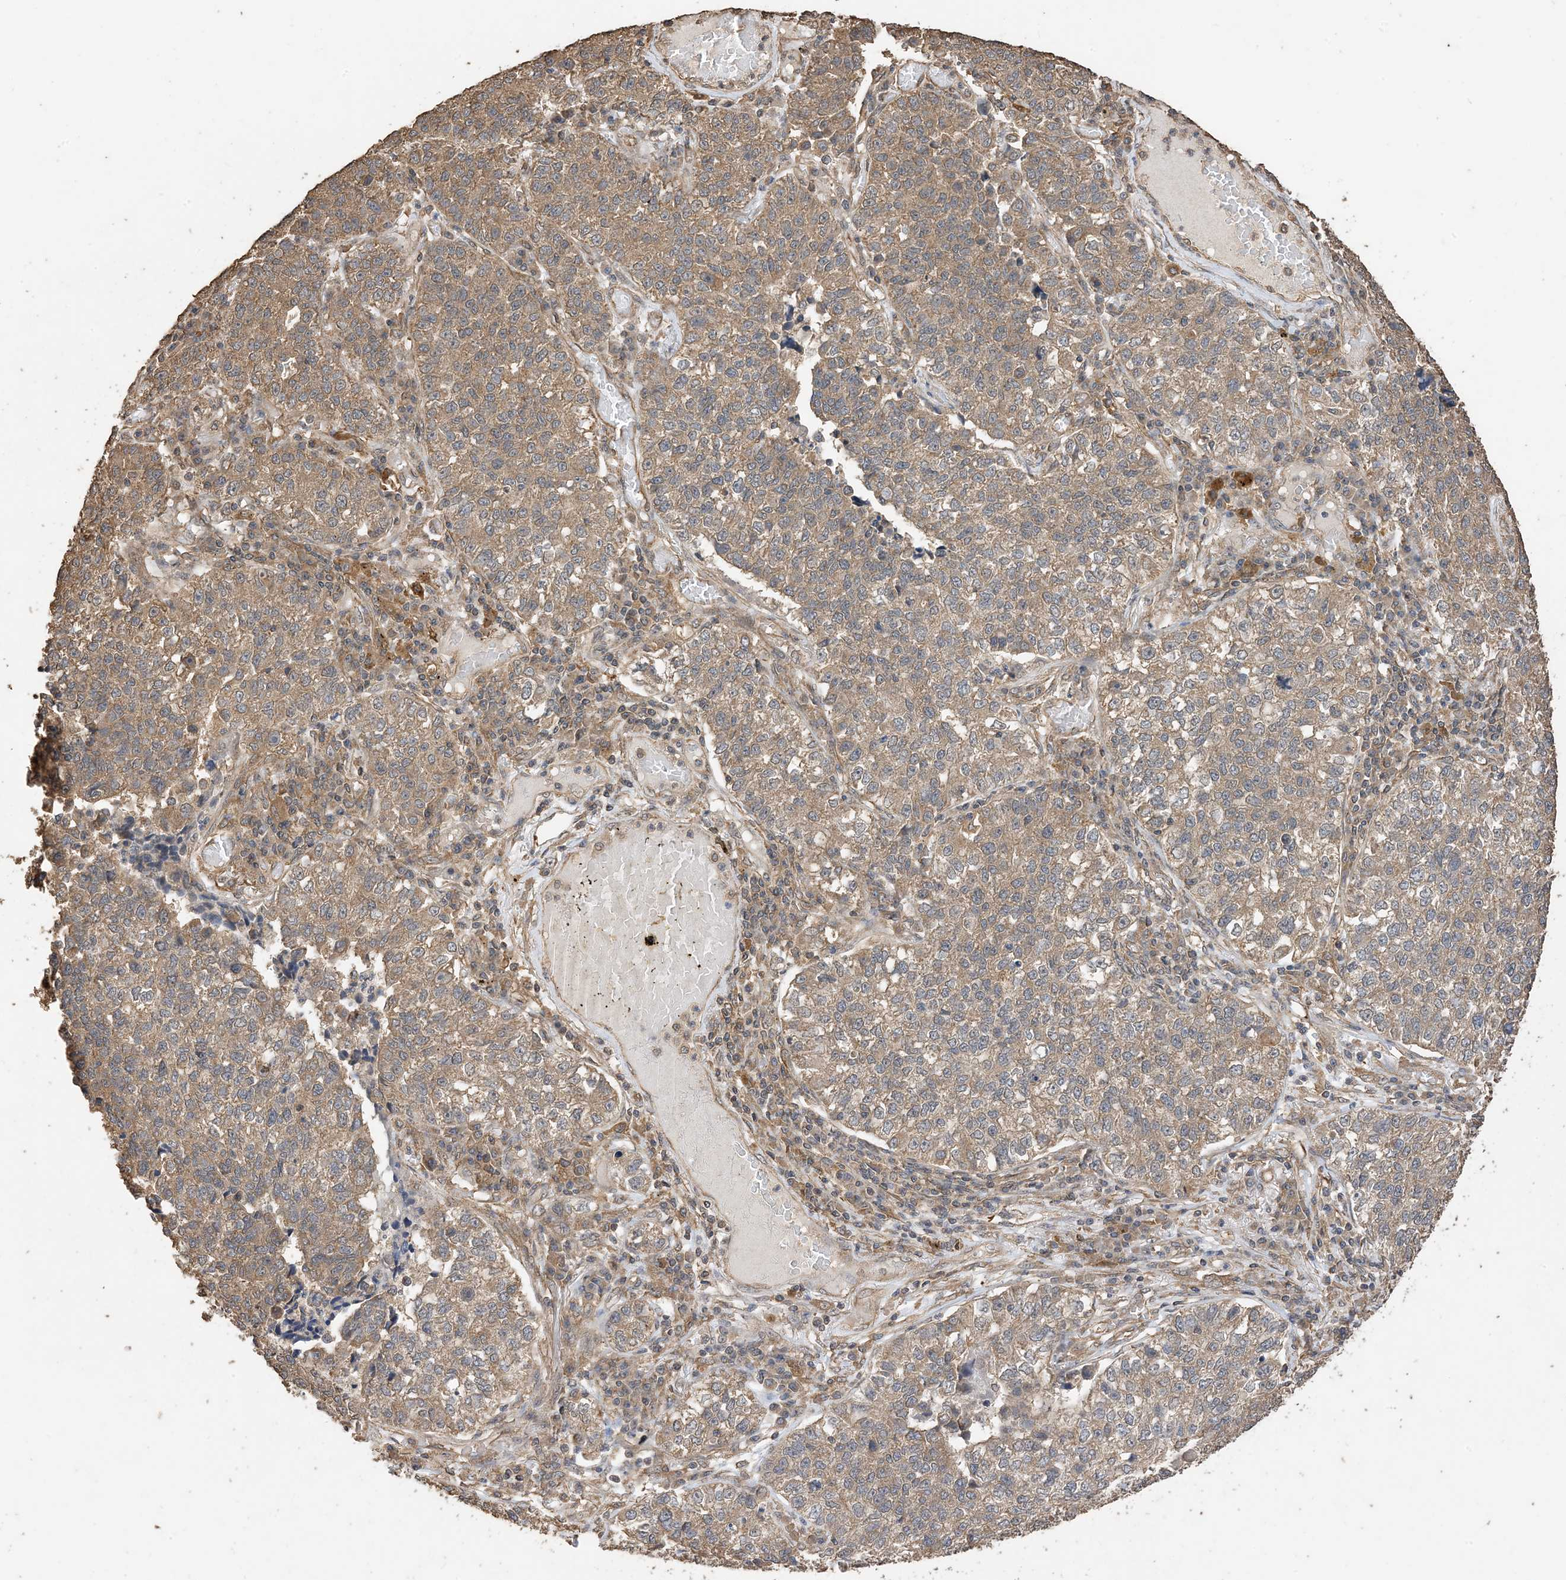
{"staining": {"intensity": "weak", "quantity": ">75%", "location": "cytoplasmic/membranous"}, "tissue": "lung cancer", "cell_type": "Tumor cells", "image_type": "cancer", "snomed": [{"axis": "morphology", "description": "Adenocarcinoma, NOS"}, {"axis": "topography", "description": "Lung"}], "caption": "Lung cancer stained for a protein shows weak cytoplasmic/membranous positivity in tumor cells.", "gene": "ZKSCAN5", "patient": {"sex": "male", "age": 49}}